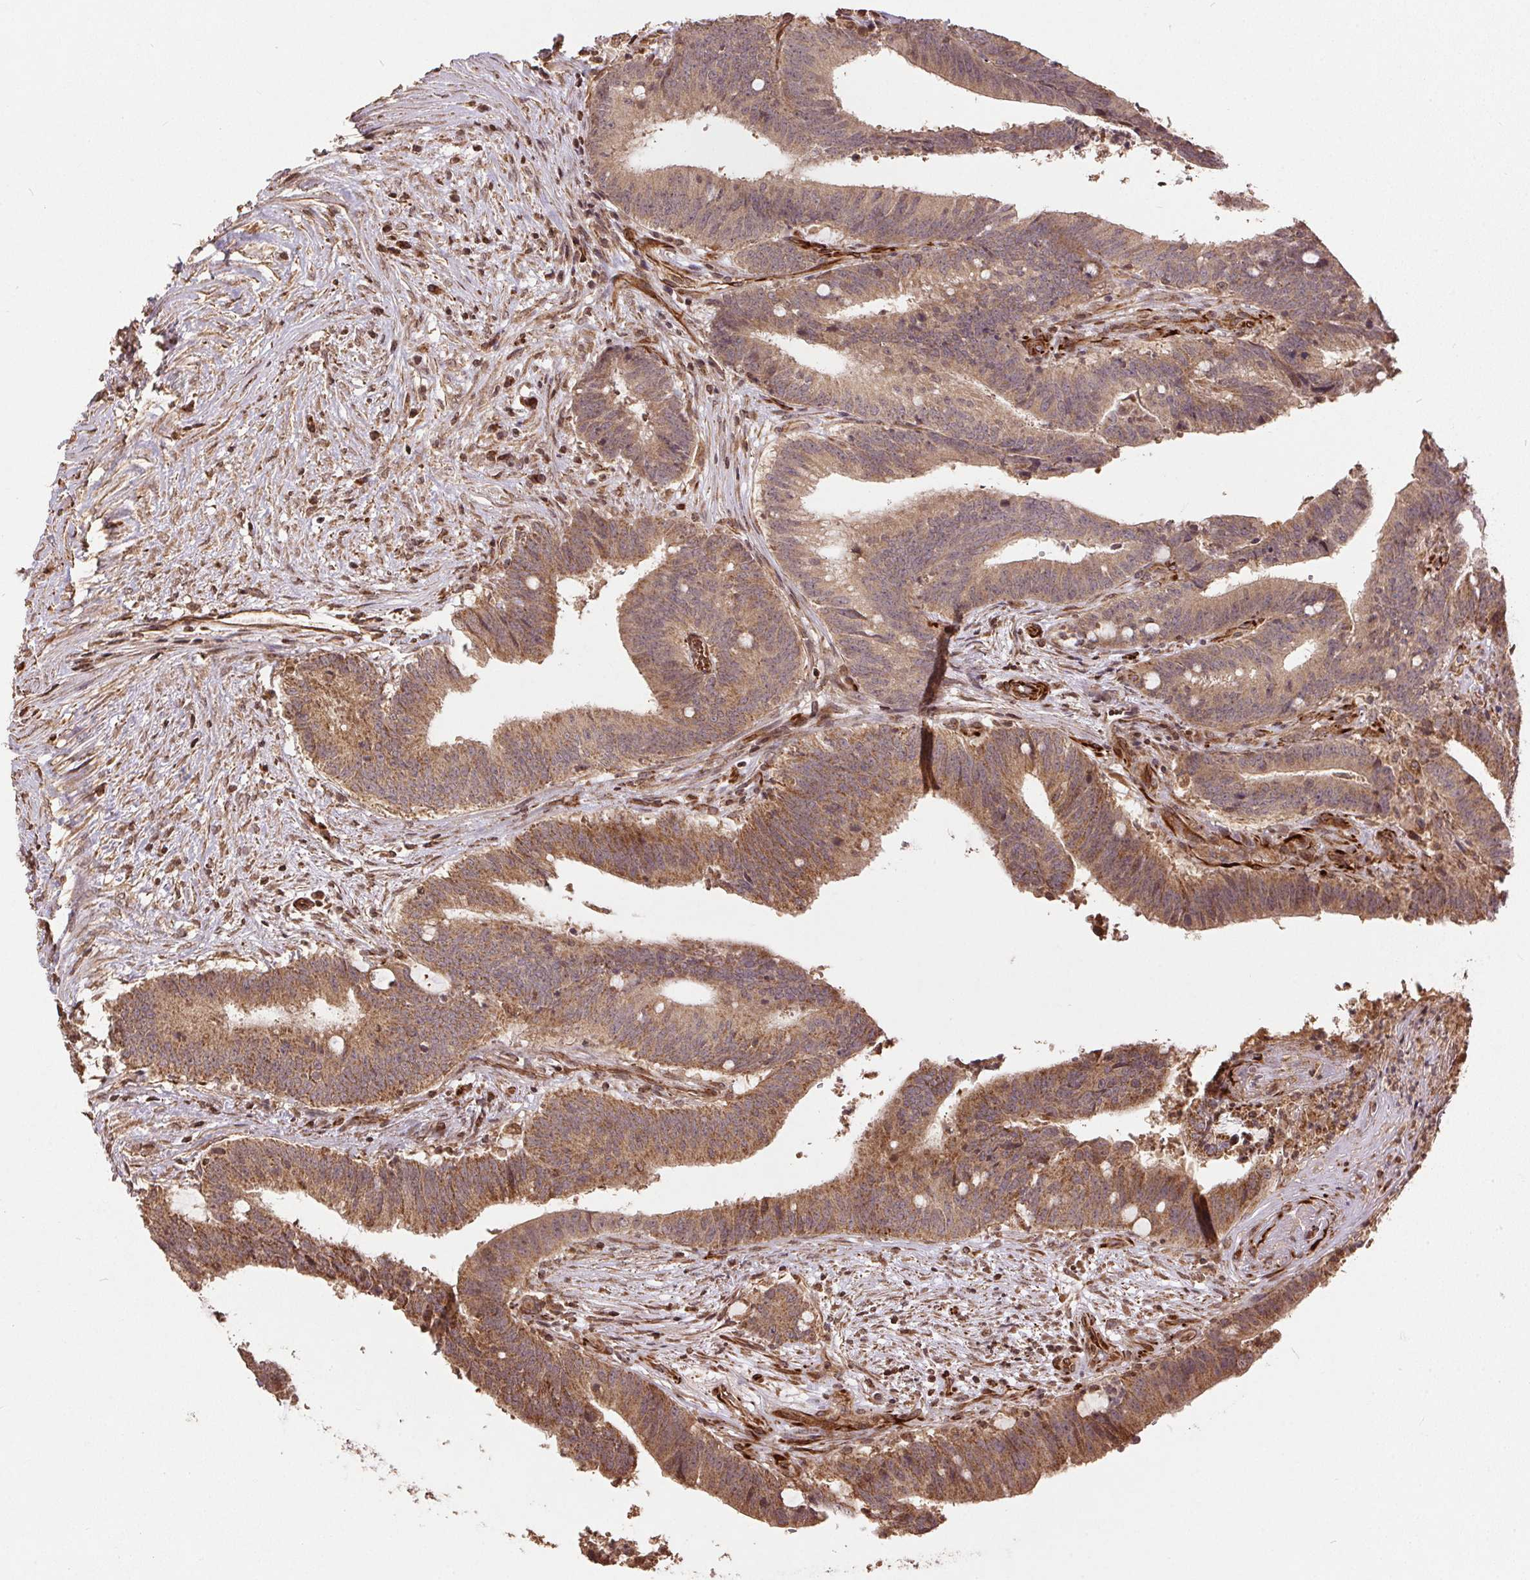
{"staining": {"intensity": "moderate", "quantity": ">75%", "location": "cytoplasmic/membranous"}, "tissue": "colorectal cancer", "cell_type": "Tumor cells", "image_type": "cancer", "snomed": [{"axis": "morphology", "description": "Adenocarcinoma, NOS"}, {"axis": "topography", "description": "Colon"}], "caption": "Colorectal adenocarcinoma stained with a protein marker demonstrates moderate staining in tumor cells.", "gene": "SPRED2", "patient": {"sex": "female", "age": 43}}